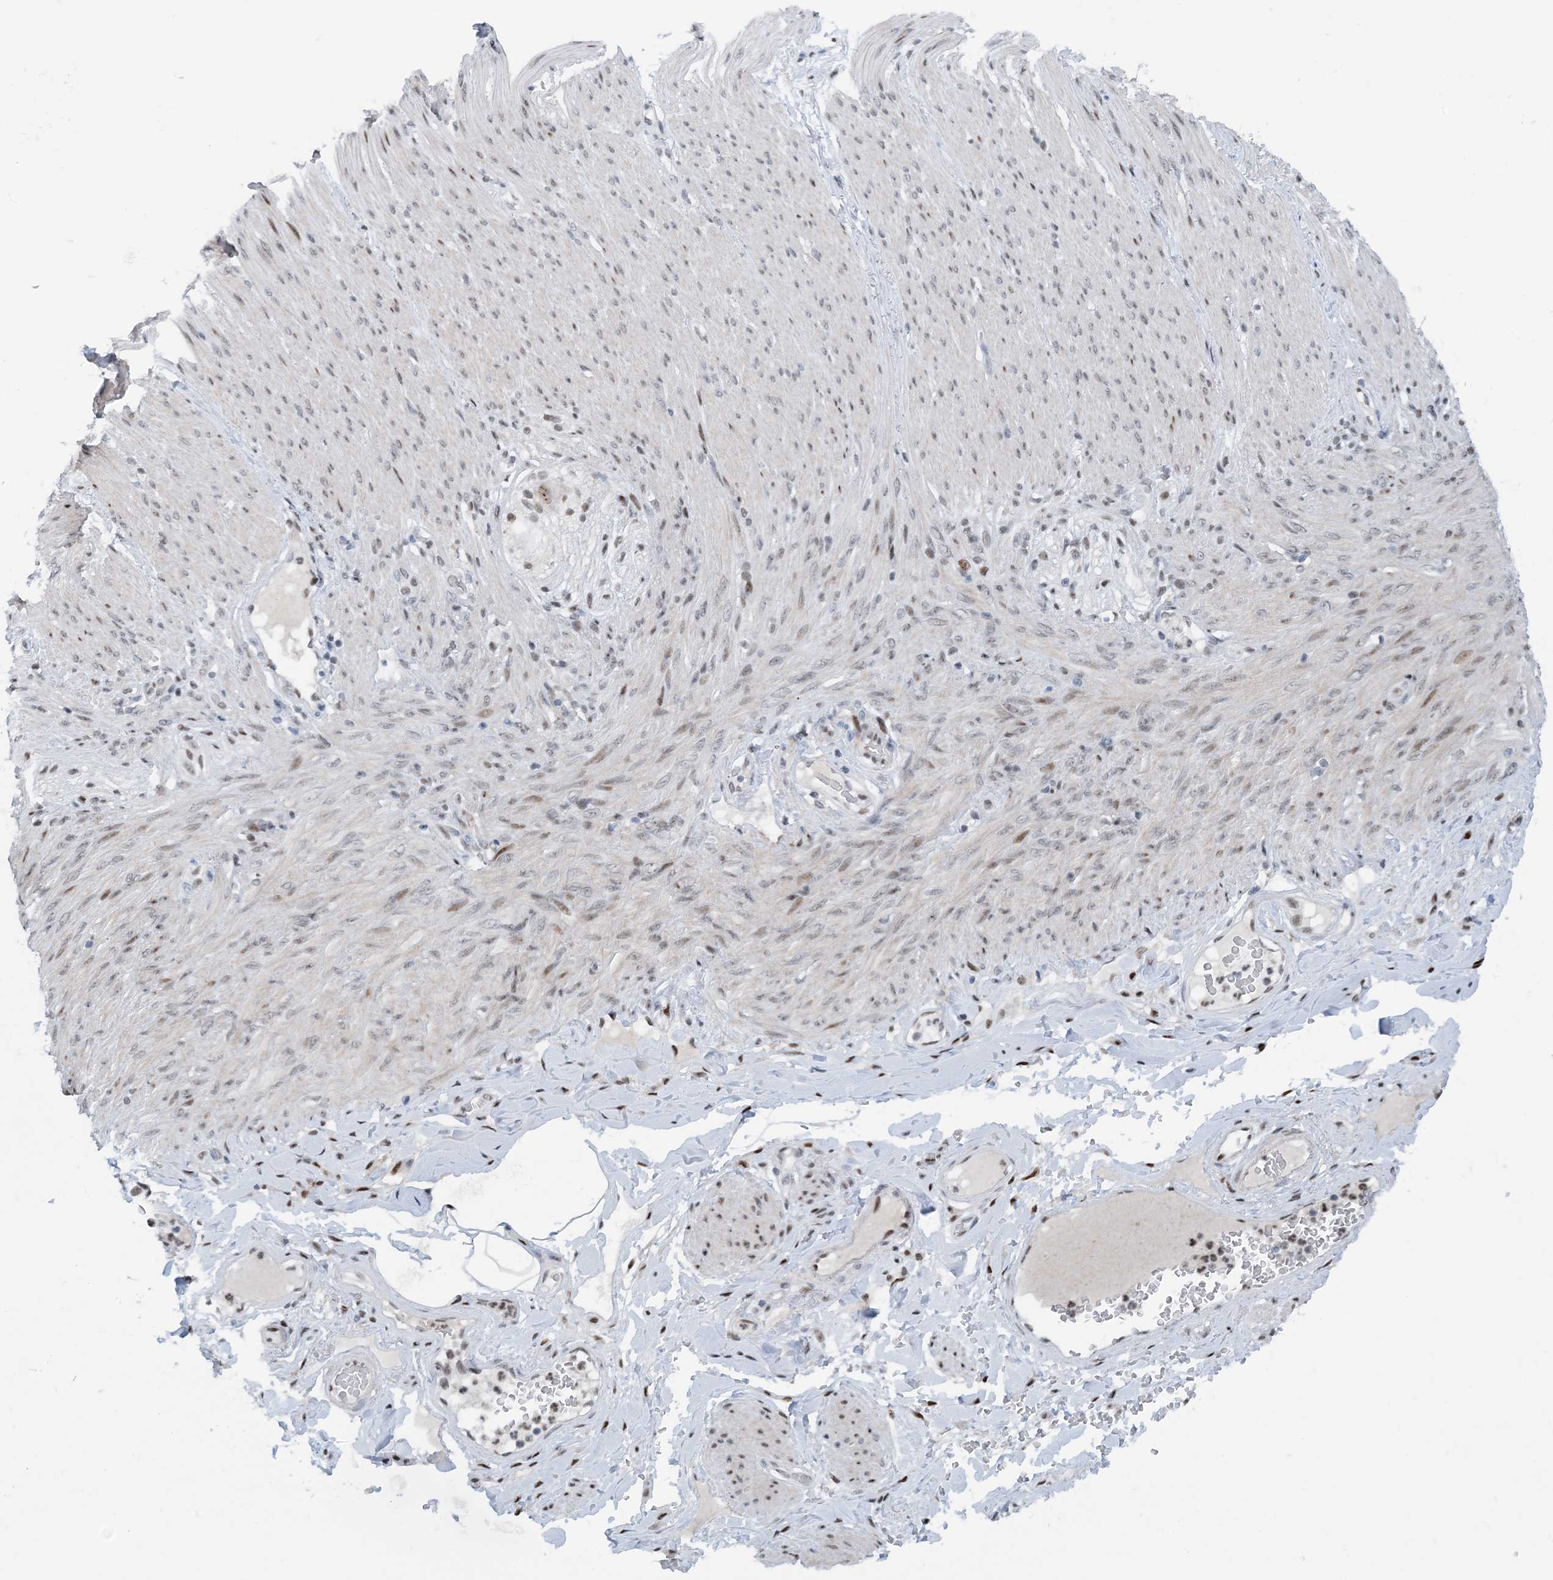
{"staining": {"intensity": "strong", "quantity": "25%-75%", "location": "nuclear"}, "tissue": "adipose tissue", "cell_type": "Adipocytes", "image_type": "normal", "snomed": [{"axis": "morphology", "description": "Normal tissue, NOS"}, {"axis": "topography", "description": "Colon"}, {"axis": "topography", "description": "Peripheral nerve tissue"}], "caption": "DAB immunohistochemical staining of unremarkable human adipose tissue shows strong nuclear protein positivity in about 25%-75% of adipocytes. The staining was performed using DAB (3,3'-diaminobenzidine) to visualize the protein expression in brown, while the nuclei were stained in blue with hematoxylin (Magnification: 20x).", "gene": "HEMK1", "patient": {"sex": "female", "age": 61}}